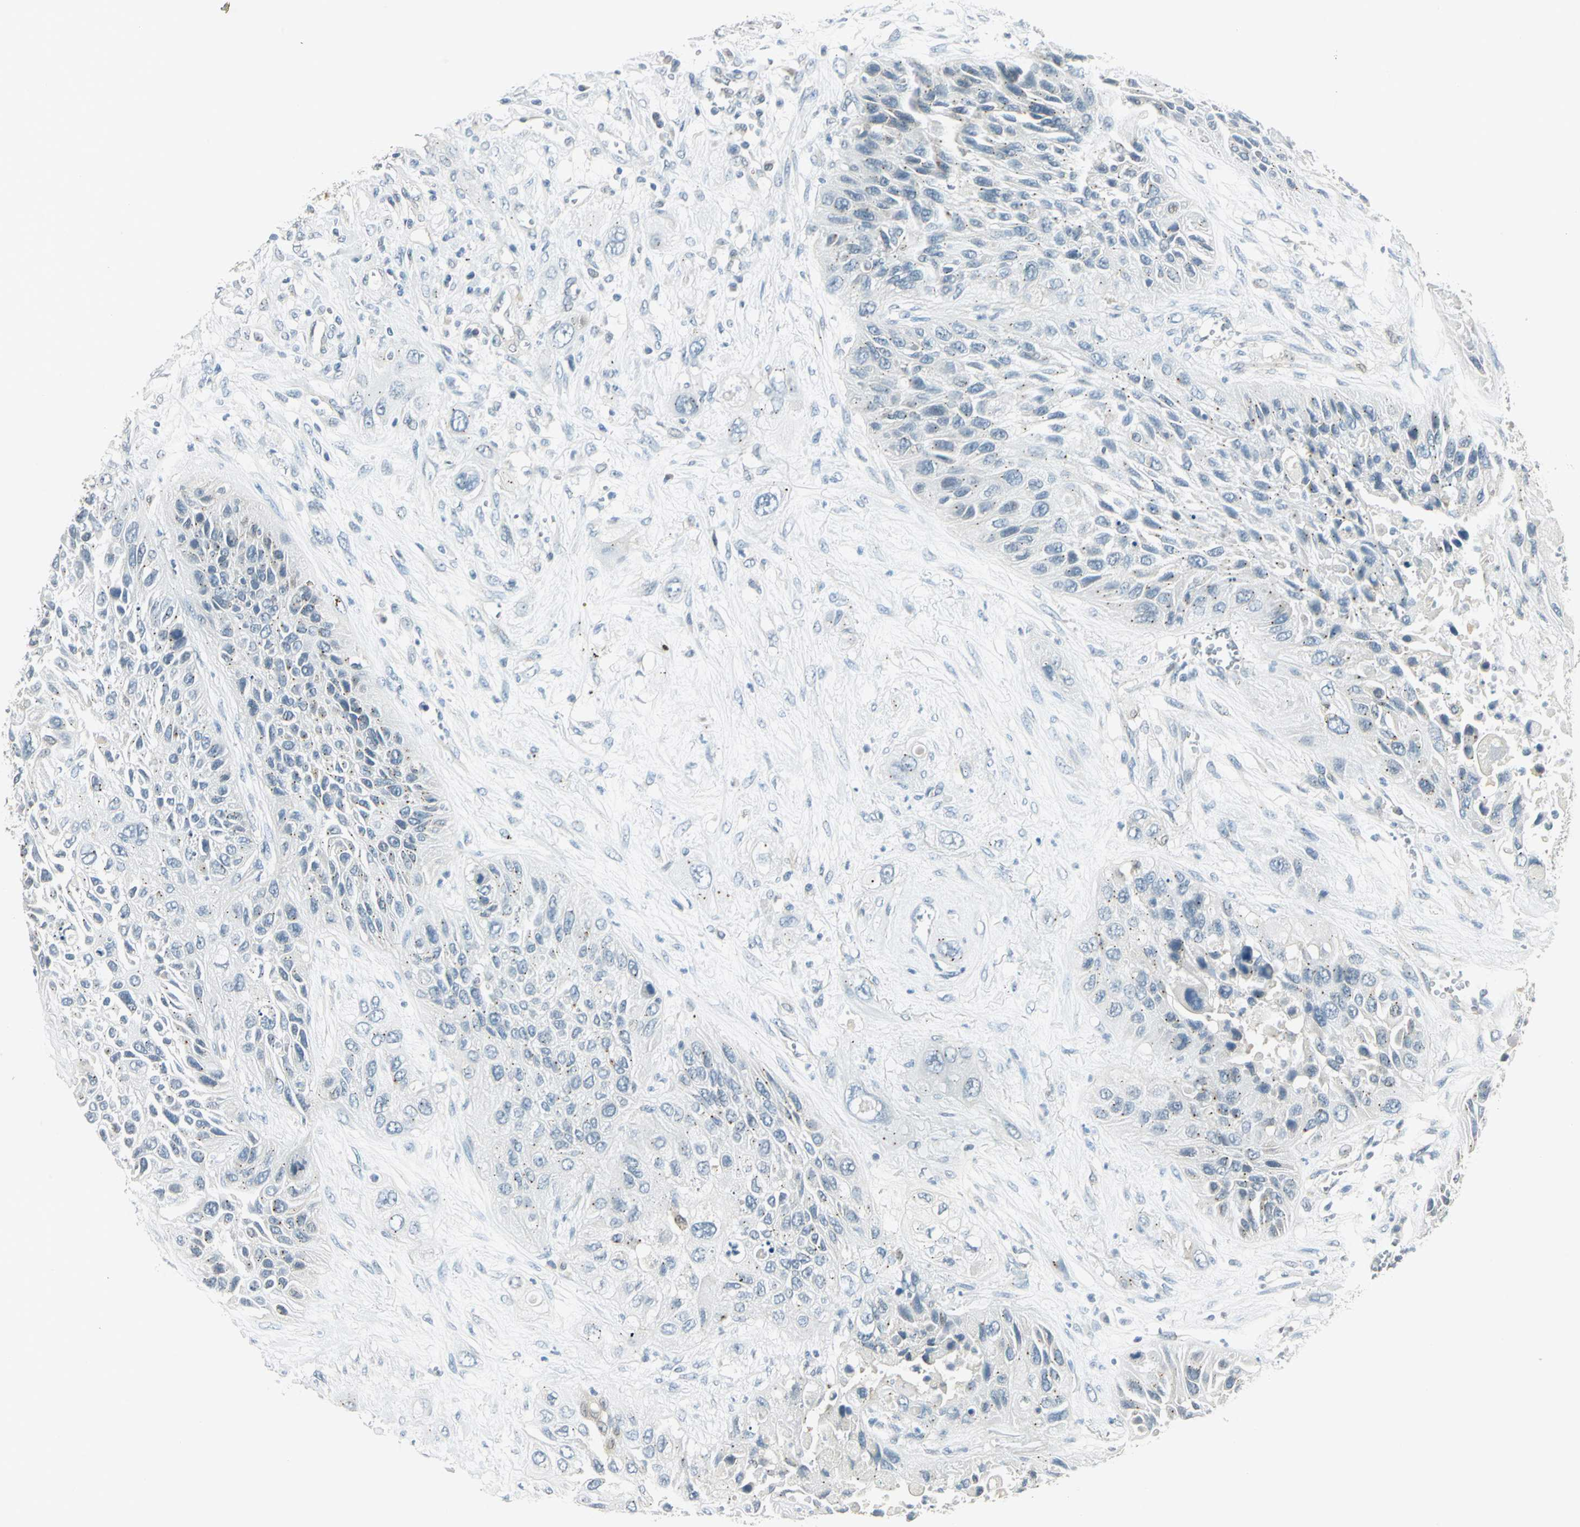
{"staining": {"intensity": "negative", "quantity": "none", "location": "none"}, "tissue": "lung cancer", "cell_type": "Tumor cells", "image_type": "cancer", "snomed": [{"axis": "morphology", "description": "Squamous cell carcinoma, NOS"}, {"axis": "topography", "description": "Lung"}], "caption": "Tumor cells show no significant staining in lung cancer.", "gene": "FYN", "patient": {"sex": "female", "age": 76}}